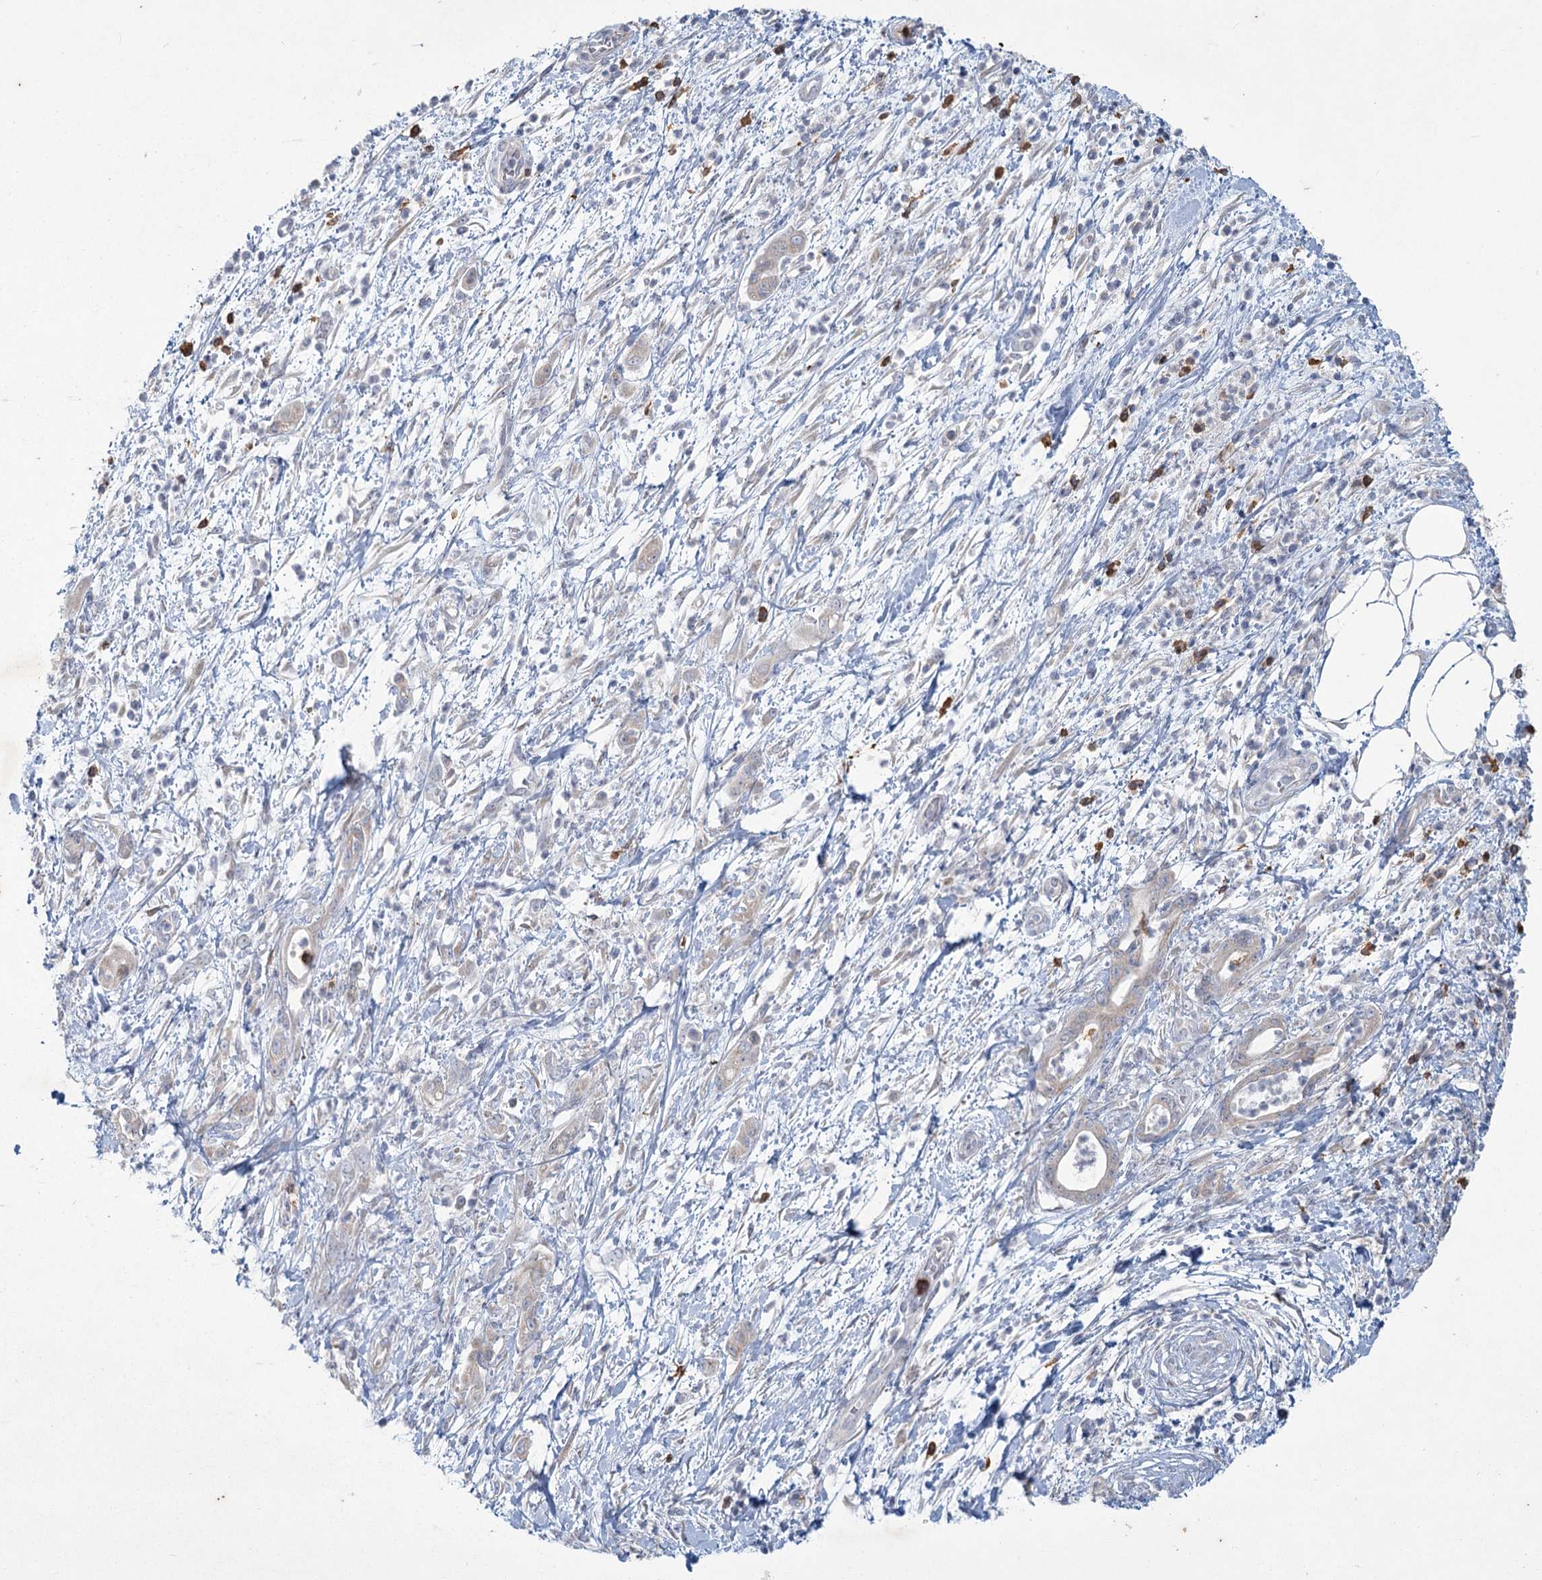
{"staining": {"intensity": "negative", "quantity": "none", "location": "none"}, "tissue": "pancreatic cancer", "cell_type": "Tumor cells", "image_type": "cancer", "snomed": [{"axis": "morphology", "description": "Adenocarcinoma, NOS"}, {"axis": "topography", "description": "Pancreas"}], "caption": "Immunohistochemistry (IHC) photomicrograph of neoplastic tissue: human pancreatic cancer (adenocarcinoma) stained with DAB displays no significant protein positivity in tumor cells.", "gene": "PLA2G12A", "patient": {"sex": "female", "age": 55}}